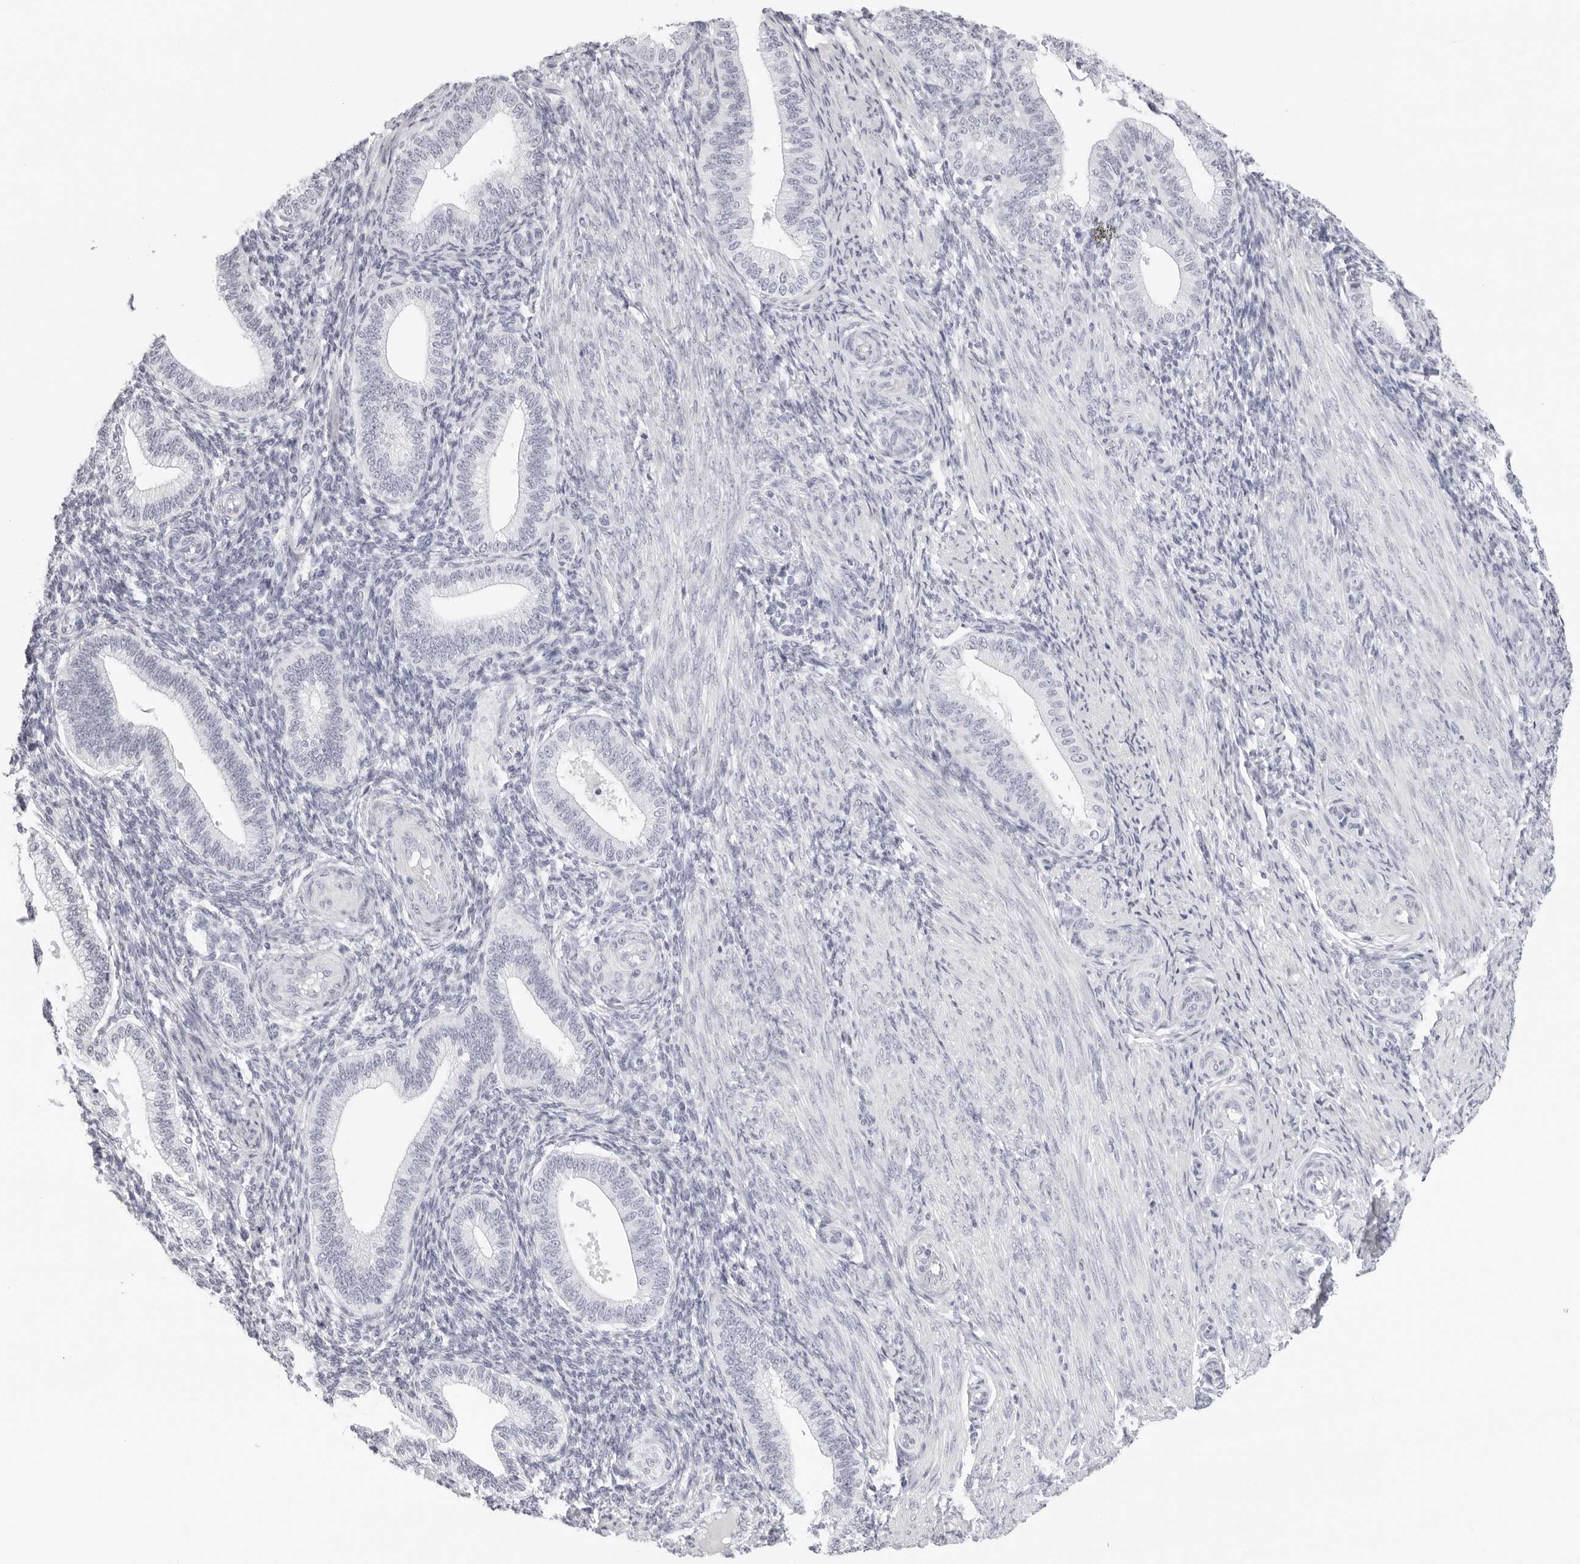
{"staining": {"intensity": "negative", "quantity": "none", "location": "none"}, "tissue": "endometrium", "cell_type": "Cells in endometrial stroma", "image_type": "normal", "snomed": [{"axis": "morphology", "description": "Normal tissue, NOS"}, {"axis": "topography", "description": "Endometrium"}], "caption": "Immunohistochemical staining of normal human endometrium reveals no significant staining in cells in endometrial stroma.", "gene": "AGMAT", "patient": {"sex": "female", "age": 39}}